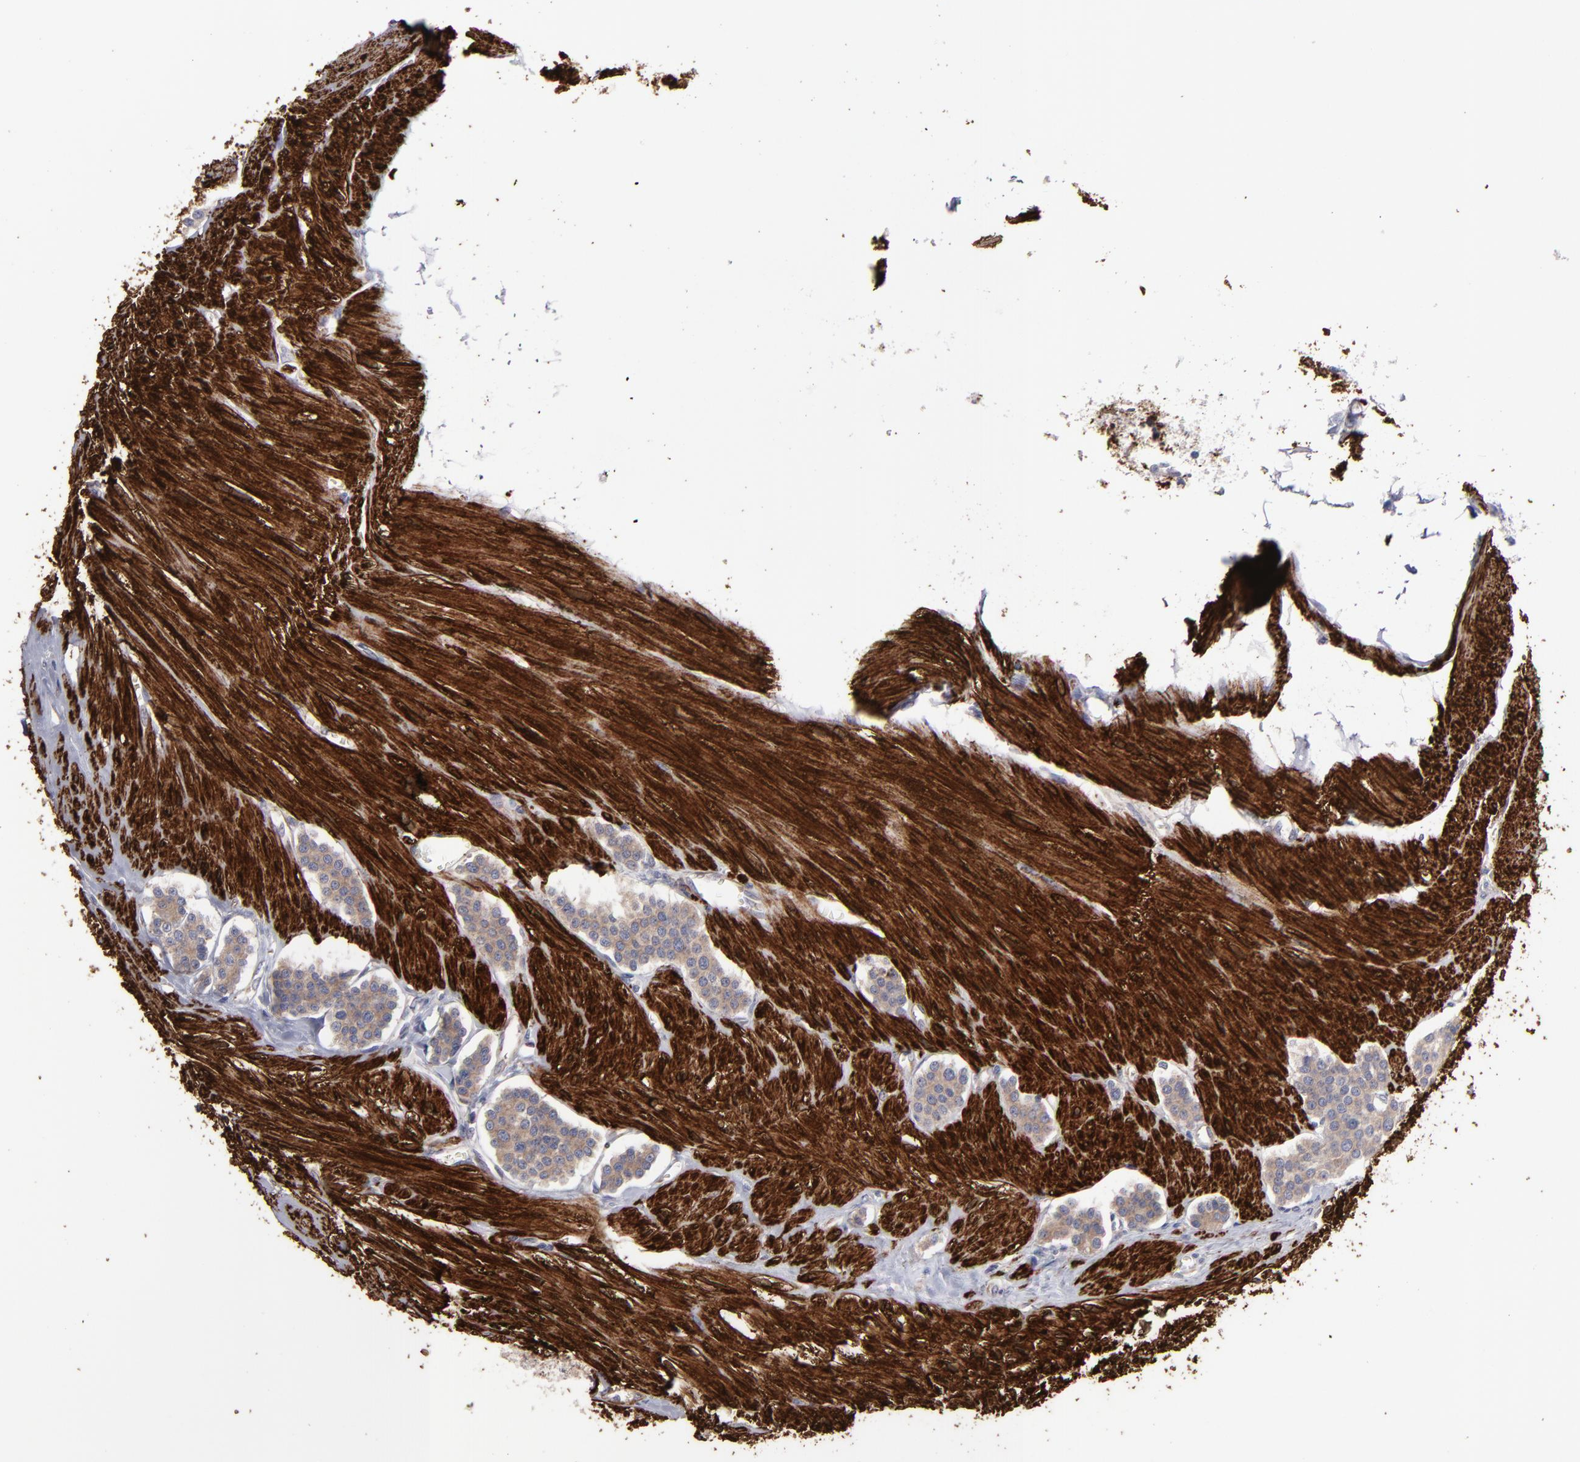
{"staining": {"intensity": "weak", "quantity": ">75%", "location": "cytoplasmic/membranous"}, "tissue": "carcinoid", "cell_type": "Tumor cells", "image_type": "cancer", "snomed": [{"axis": "morphology", "description": "Carcinoid, malignant, NOS"}, {"axis": "topography", "description": "Small intestine"}], "caption": "Brown immunohistochemical staining in human carcinoid shows weak cytoplasmic/membranous positivity in approximately >75% of tumor cells.", "gene": "SLMAP", "patient": {"sex": "male", "age": 60}}